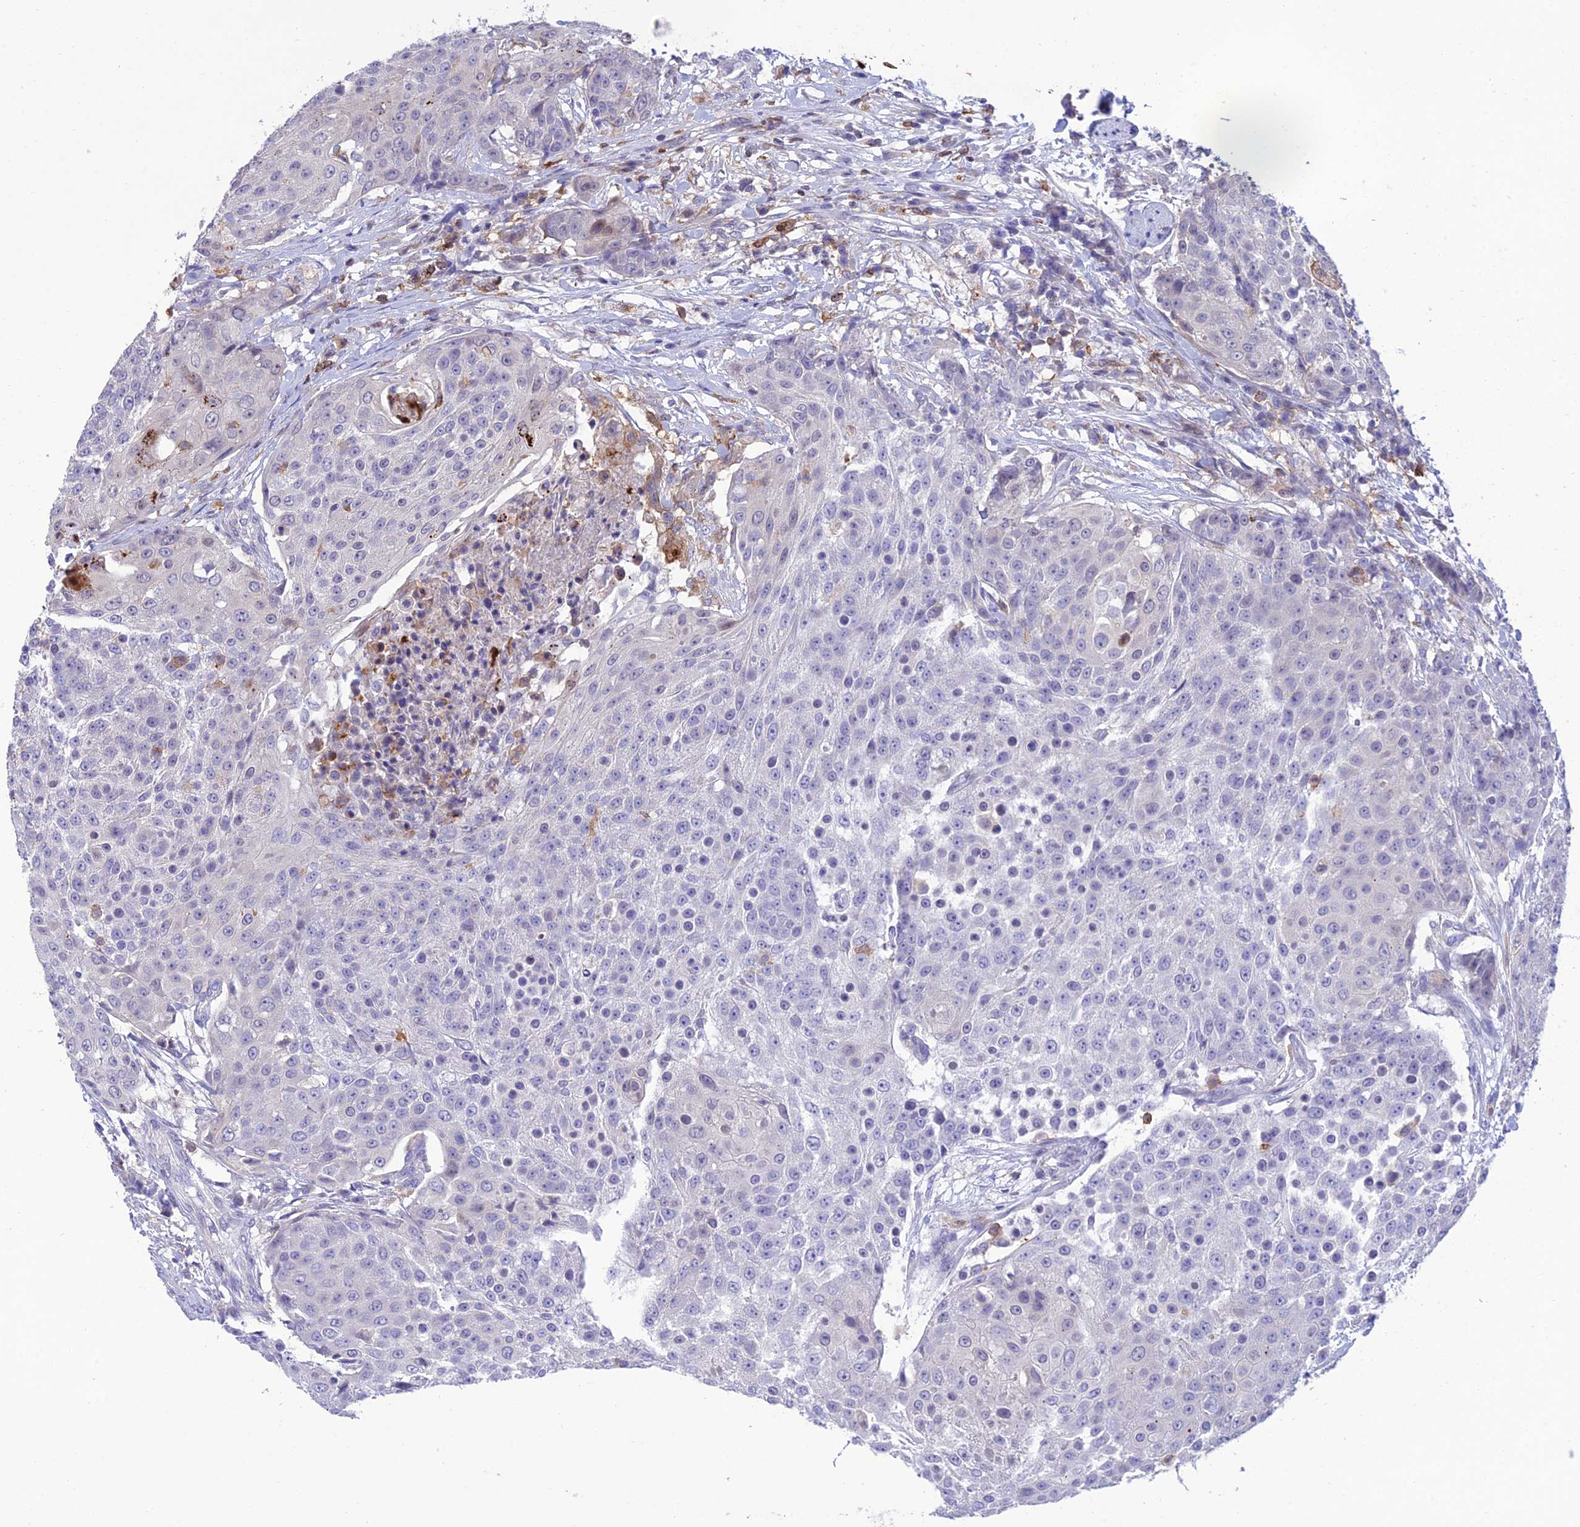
{"staining": {"intensity": "negative", "quantity": "none", "location": "none"}, "tissue": "urothelial cancer", "cell_type": "Tumor cells", "image_type": "cancer", "snomed": [{"axis": "morphology", "description": "Urothelial carcinoma, High grade"}, {"axis": "topography", "description": "Urinary bladder"}], "caption": "The histopathology image demonstrates no staining of tumor cells in high-grade urothelial carcinoma.", "gene": "FAM76A", "patient": {"sex": "female", "age": 63}}